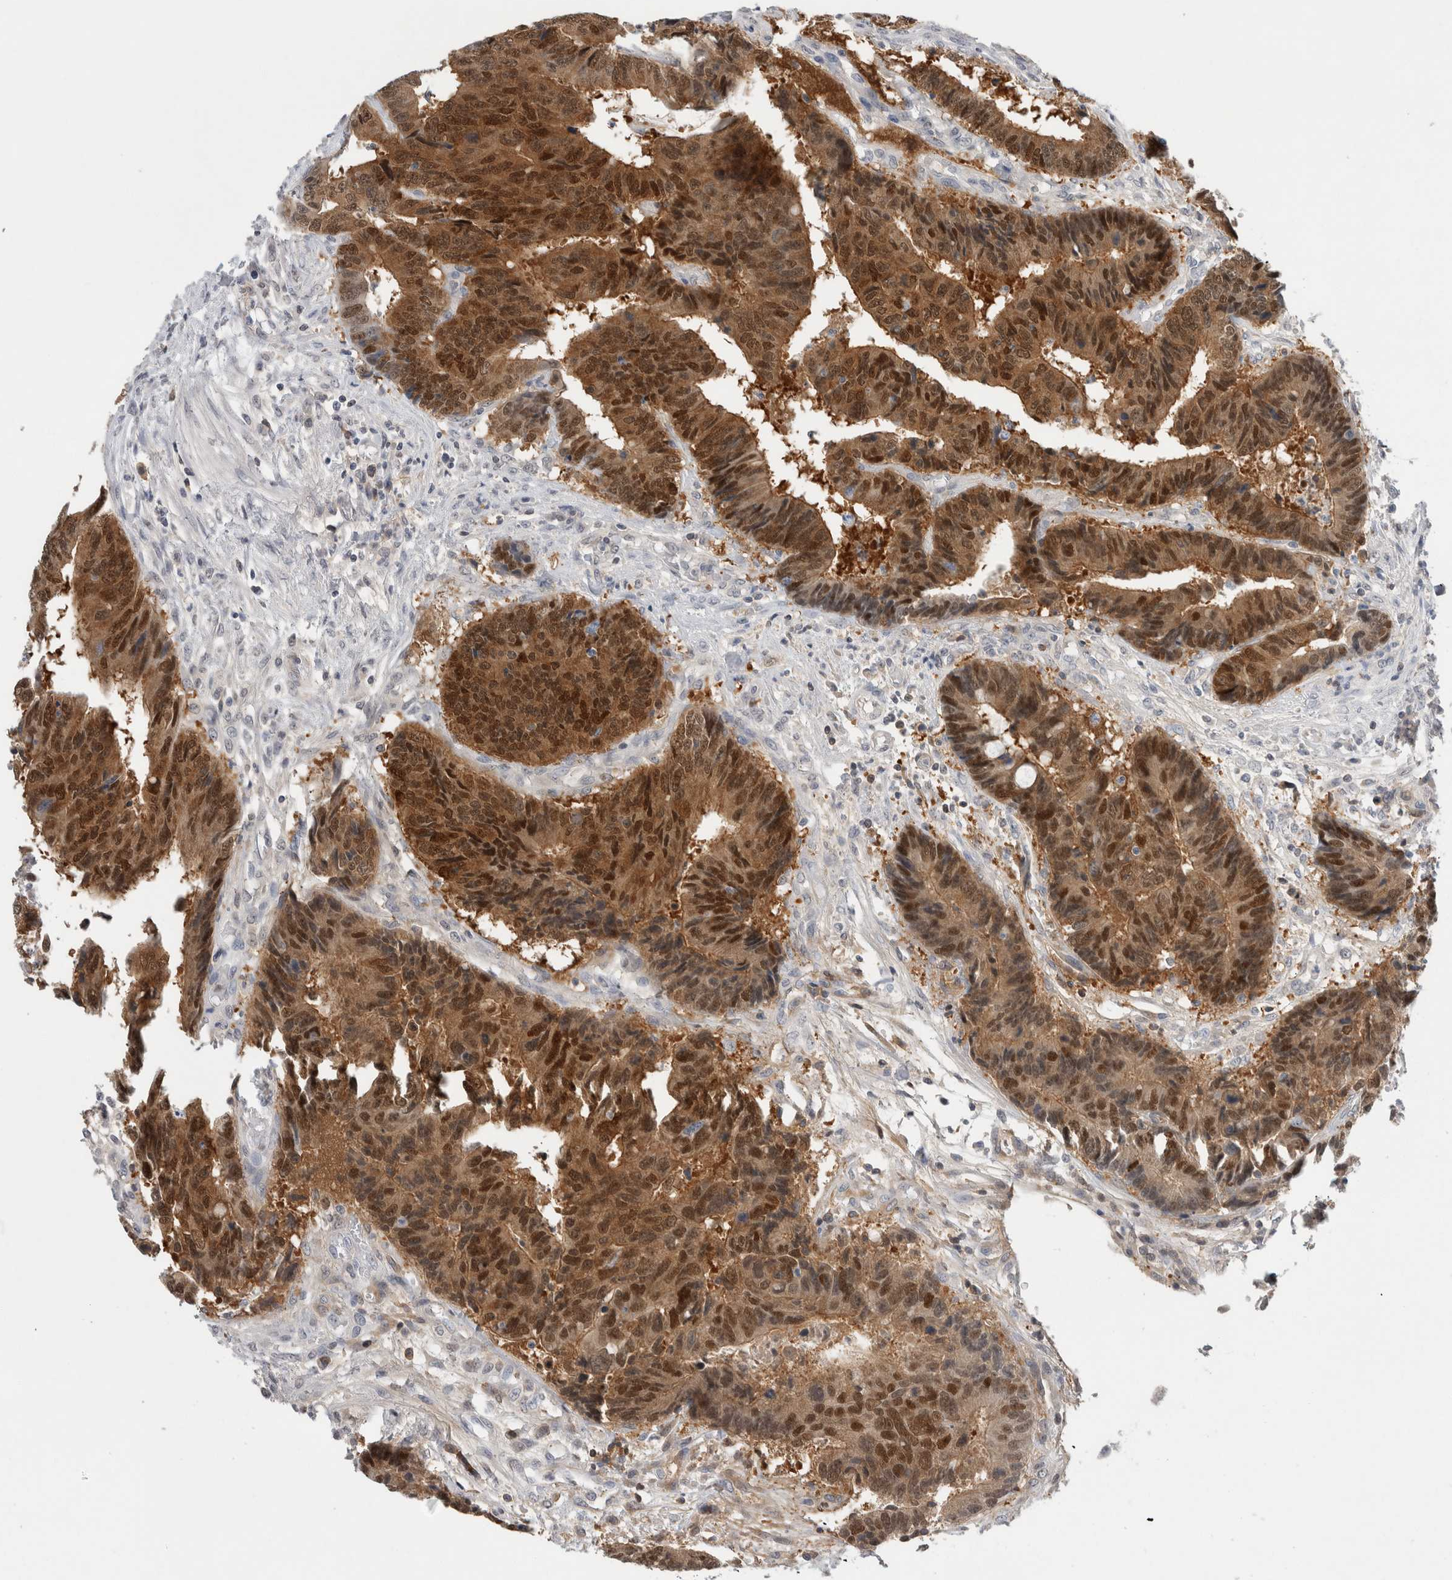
{"staining": {"intensity": "strong", "quantity": ">75%", "location": "cytoplasmic/membranous,nuclear"}, "tissue": "colorectal cancer", "cell_type": "Tumor cells", "image_type": "cancer", "snomed": [{"axis": "morphology", "description": "Adenocarcinoma, NOS"}, {"axis": "topography", "description": "Rectum"}], "caption": "DAB (3,3'-diaminobenzidine) immunohistochemical staining of human colorectal cancer (adenocarcinoma) demonstrates strong cytoplasmic/membranous and nuclear protein positivity in approximately >75% of tumor cells.", "gene": "CASP6", "patient": {"sex": "male", "age": 84}}